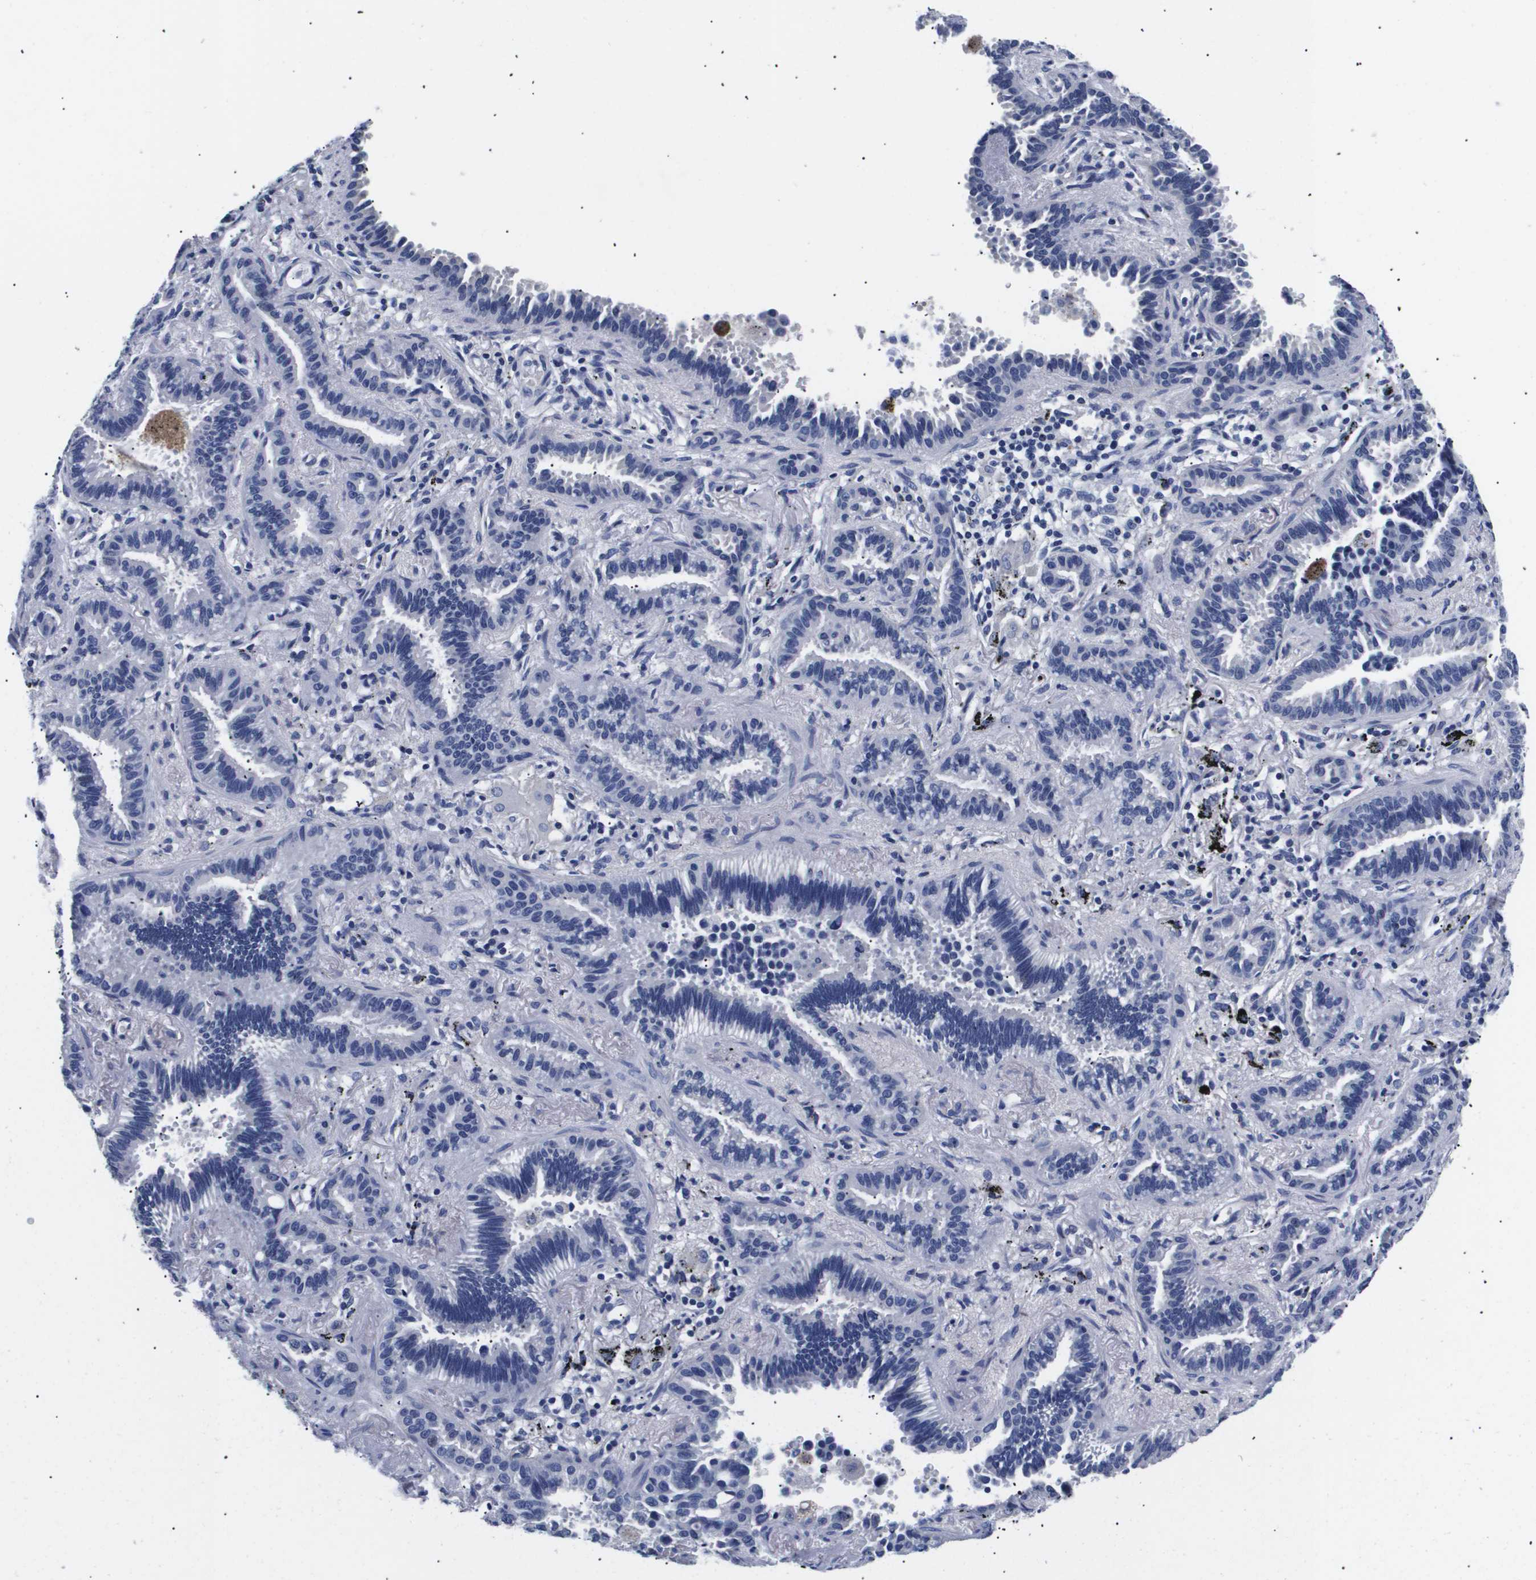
{"staining": {"intensity": "negative", "quantity": "none", "location": "none"}, "tissue": "lung cancer", "cell_type": "Tumor cells", "image_type": "cancer", "snomed": [{"axis": "morphology", "description": "Normal tissue, NOS"}, {"axis": "morphology", "description": "Adenocarcinoma, NOS"}, {"axis": "topography", "description": "Lung"}], "caption": "IHC micrograph of lung adenocarcinoma stained for a protein (brown), which reveals no expression in tumor cells.", "gene": "ATP6V0A4", "patient": {"sex": "male", "age": 59}}